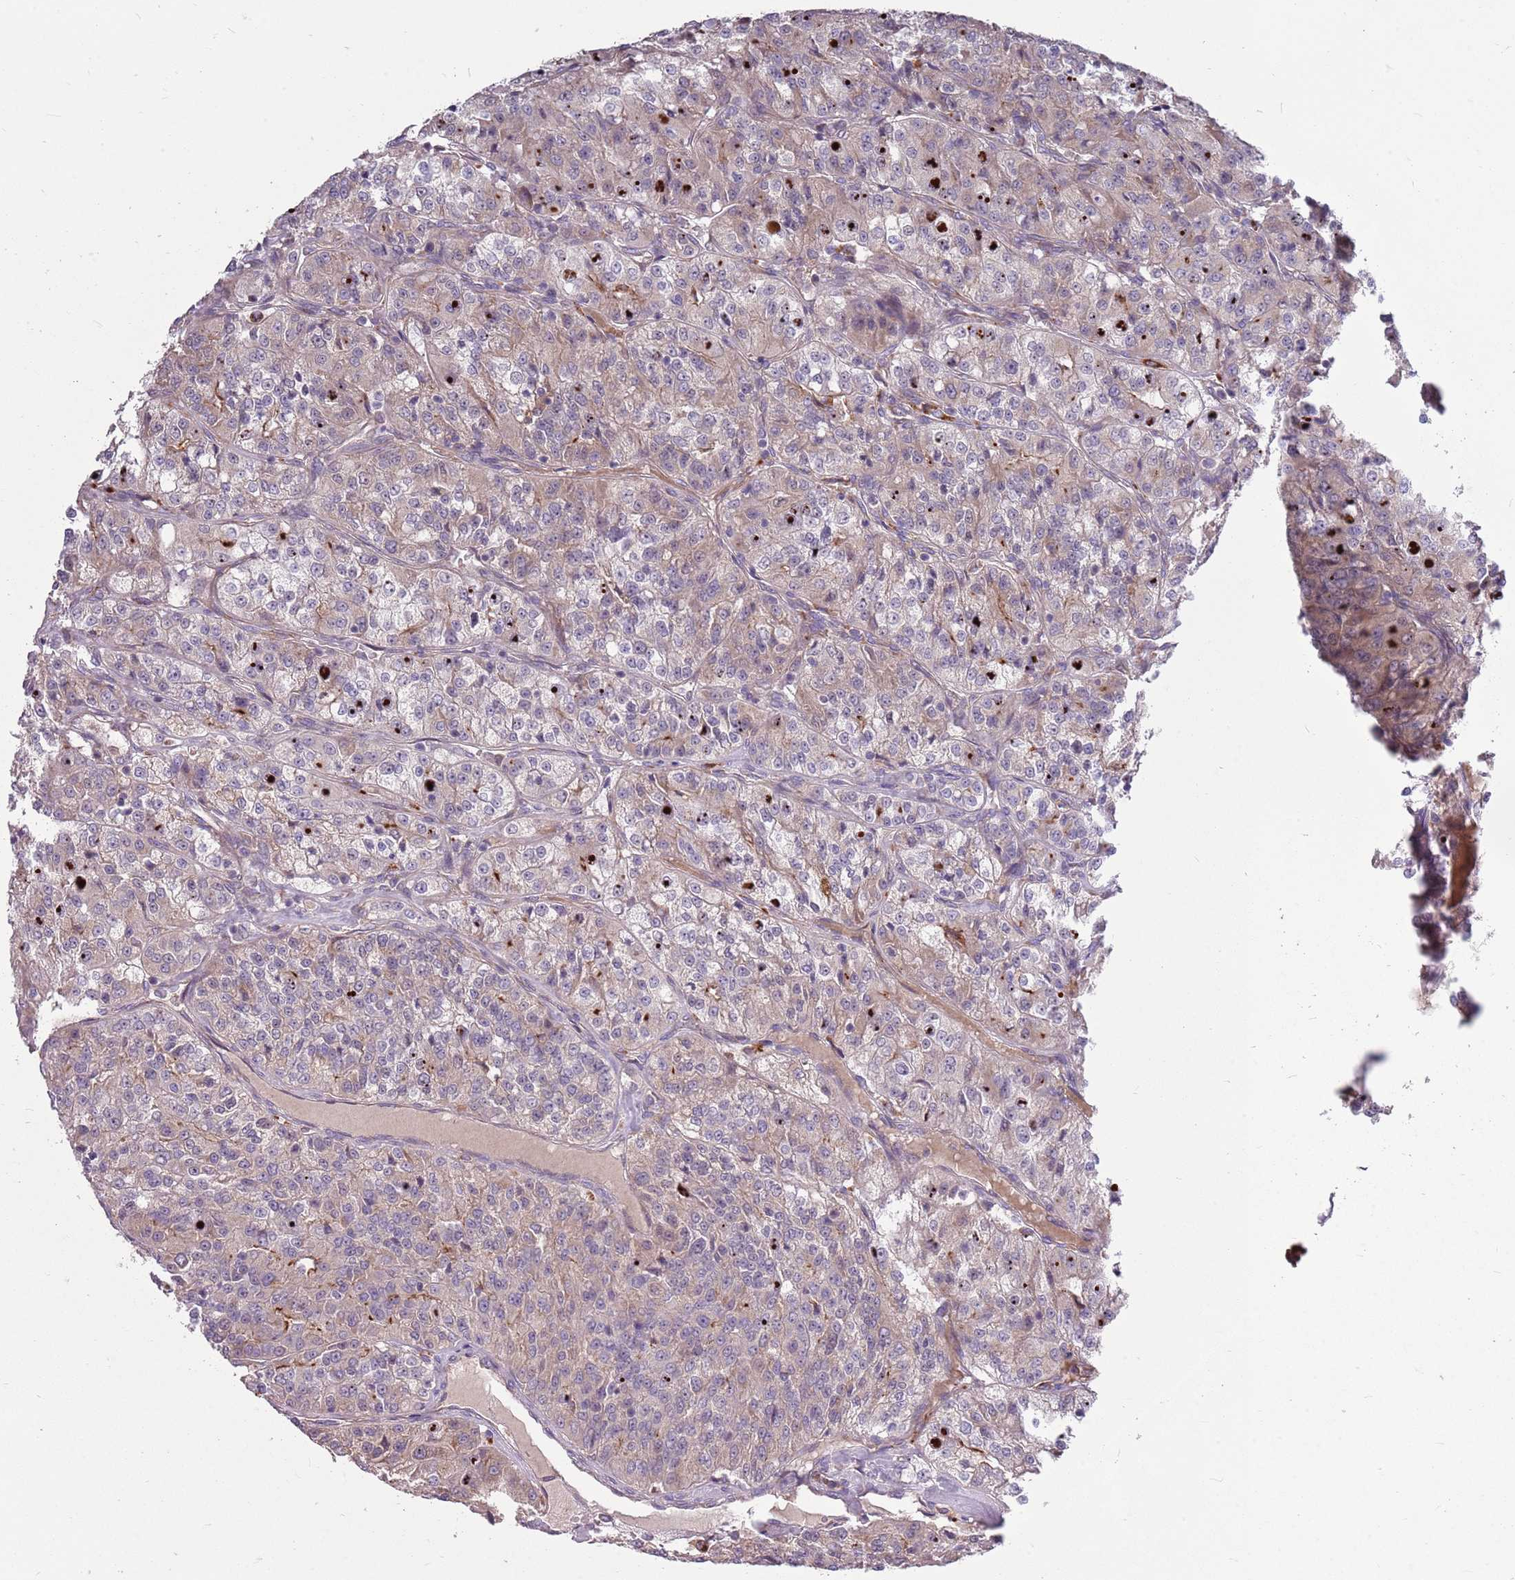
{"staining": {"intensity": "weak", "quantity": "<25%", "location": "cytoplasmic/membranous"}, "tissue": "renal cancer", "cell_type": "Tumor cells", "image_type": "cancer", "snomed": [{"axis": "morphology", "description": "Adenocarcinoma, NOS"}, {"axis": "topography", "description": "Kidney"}], "caption": "The histopathology image reveals no staining of tumor cells in adenocarcinoma (renal).", "gene": "PPP1R27", "patient": {"sex": "female", "age": 63}}